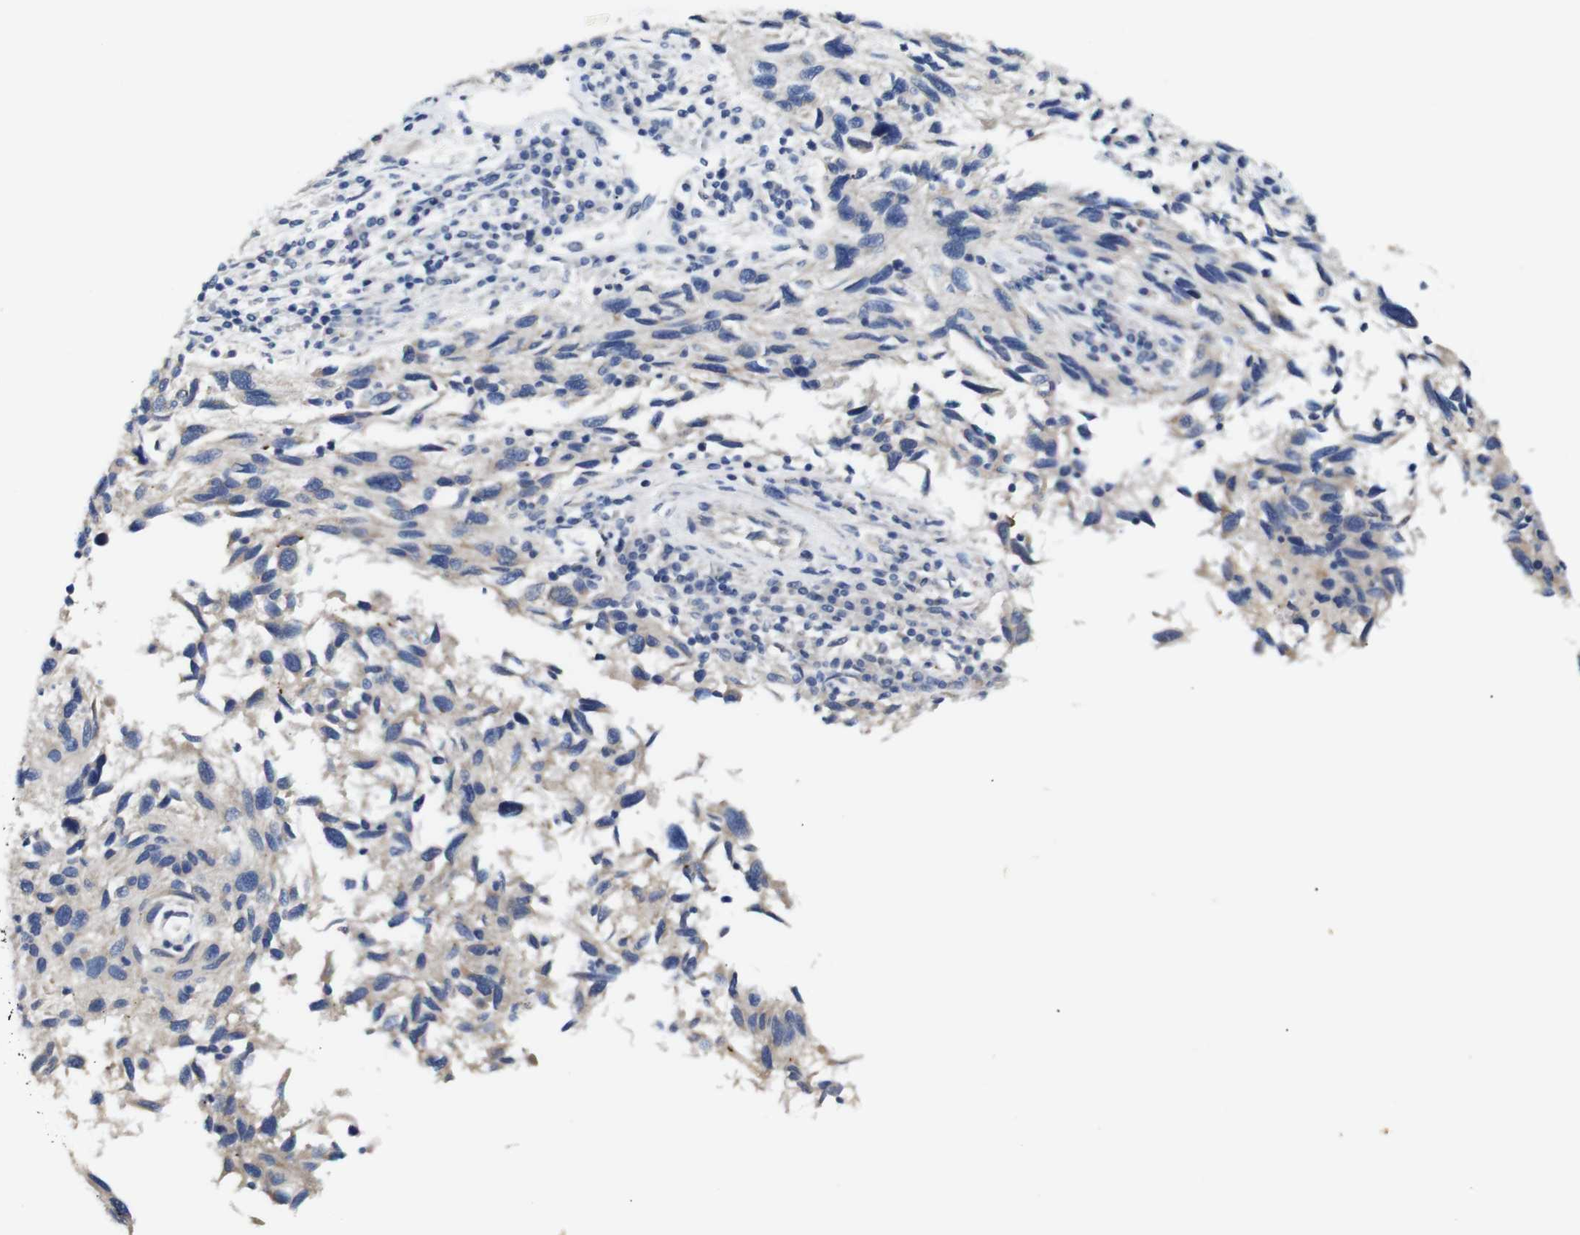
{"staining": {"intensity": "weak", "quantity": "<25%", "location": "cytoplasmic/membranous"}, "tissue": "melanoma", "cell_type": "Tumor cells", "image_type": "cancer", "snomed": [{"axis": "morphology", "description": "Malignant melanoma, NOS"}, {"axis": "topography", "description": "Skin"}], "caption": "A photomicrograph of human malignant melanoma is negative for staining in tumor cells. (Stains: DAB (3,3'-diaminobenzidine) immunohistochemistry (IHC) with hematoxylin counter stain, Microscopy: brightfield microscopy at high magnification).", "gene": "ALOX15", "patient": {"sex": "male", "age": 53}}